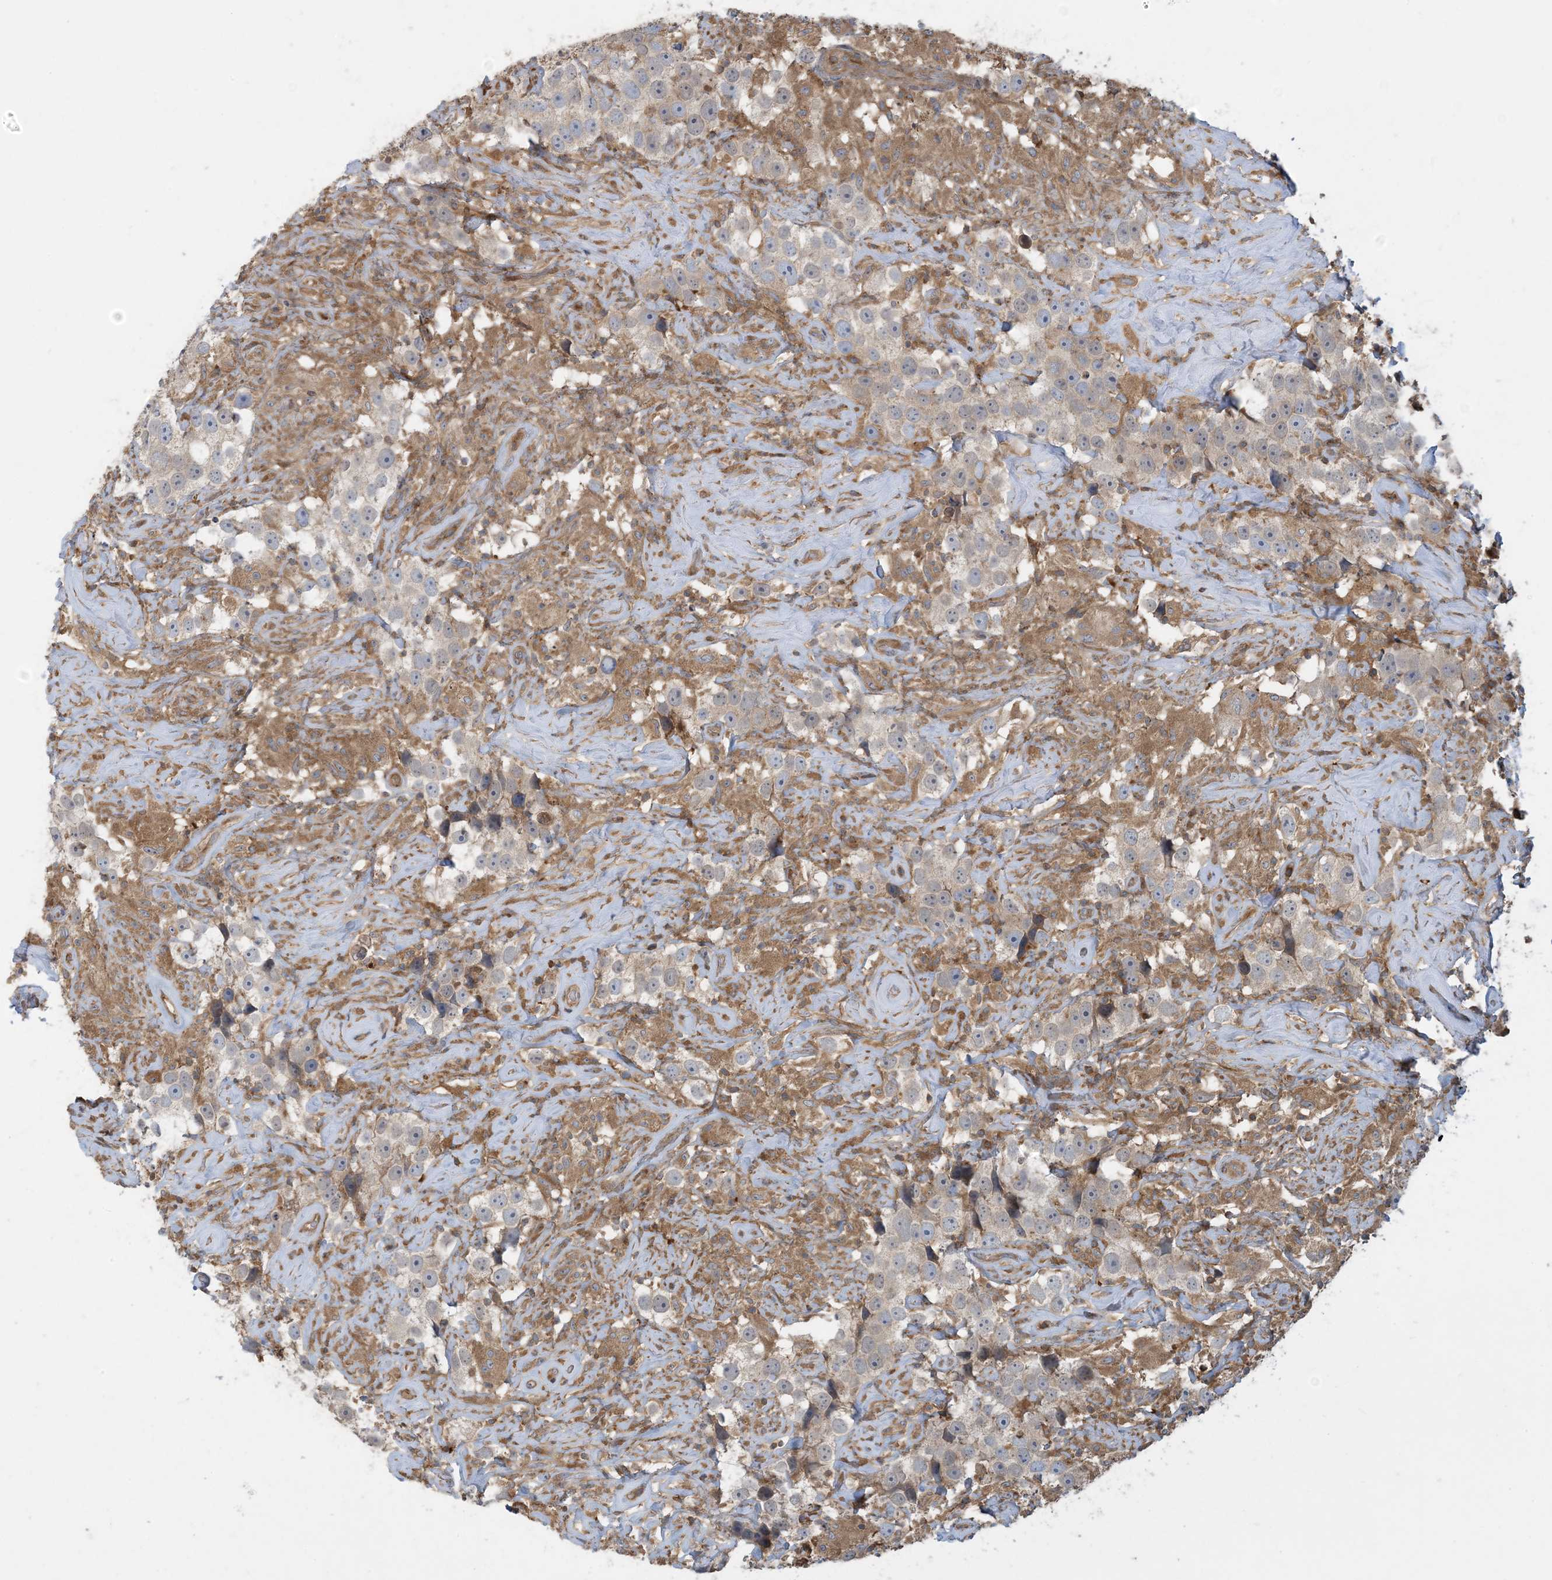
{"staining": {"intensity": "moderate", "quantity": ">75%", "location": "cytoplasmic/membranous"}, "tissue": "testis cancer", "cell_type": "Tumor cells", "image_type": "cancer", "snomed": [{"axis": "morphology", "description": "Seminoma, NOS"}, {"axis": "topography", "description": "Testis"}], "caption": "There is medium levels of moderate cytoplasmic/membranous expression in tumor cells of testis seminoma, as demonstrated by immunohistochemical staining (brown color).", "gene": "SFMBT2", "patient": {"sex": "male", "age": 49}}